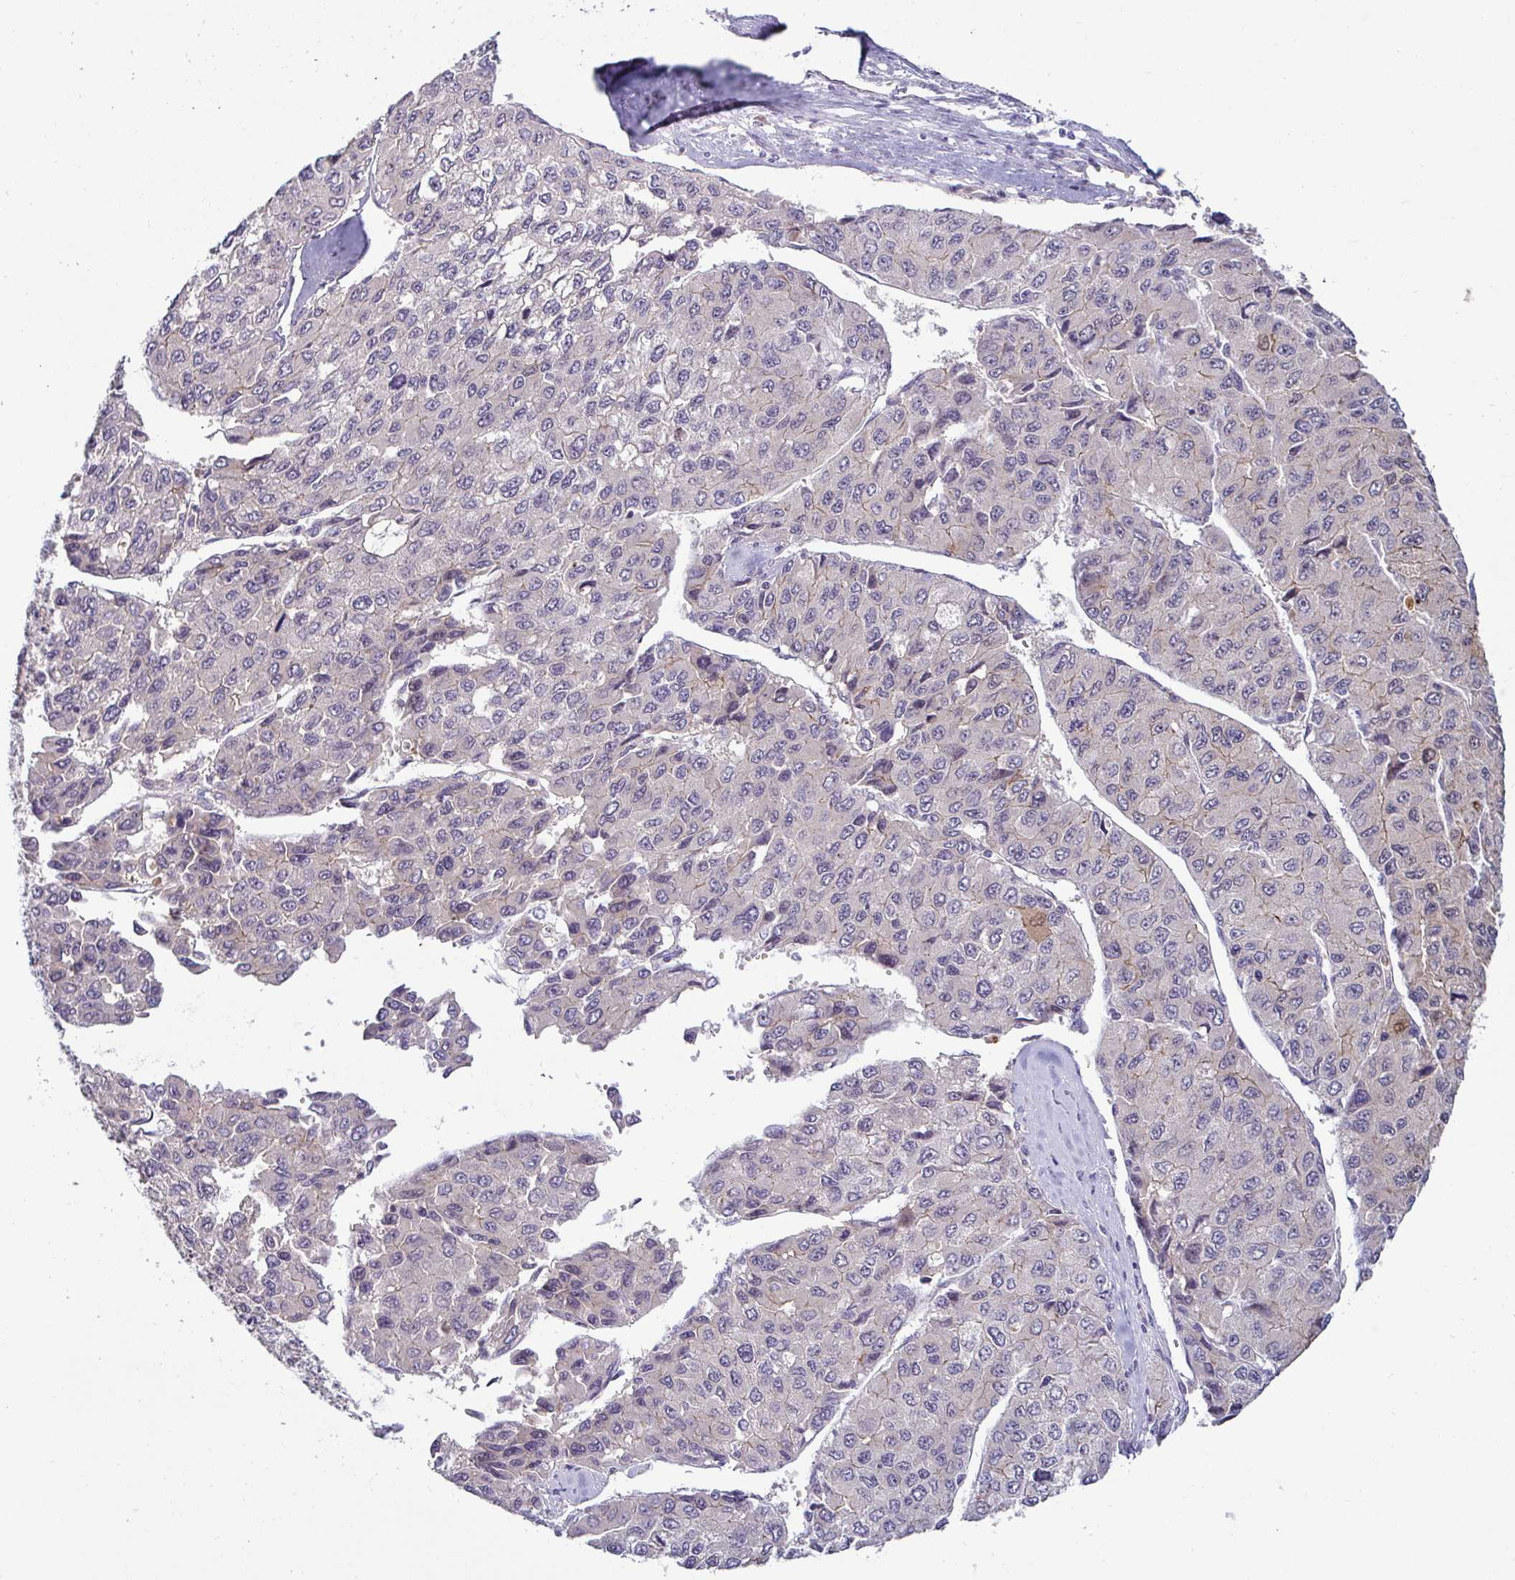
{"staining": {"intensity": "weak", "quantity": "<25%", "location": "cytoplasmic/membranous"}, "tissue": "liver cancer", "cell_type": "Tumor cells", "image_type": "cancer", "snomed": [{"axis": "morphology", "description": "Carcinoma, Hepatocellular, NOS"}, {"axis": "topography", "description": "Liver"}], "caption": "High magnification brightfield microscopy of liver hepatocellular carcinoma stained with DAB (brown) and counterstained with hematoxylin (blue): tumor cells show no significant expression.", "gene": "GSTM1", "patient": {"sex": "female", "age": 66}}